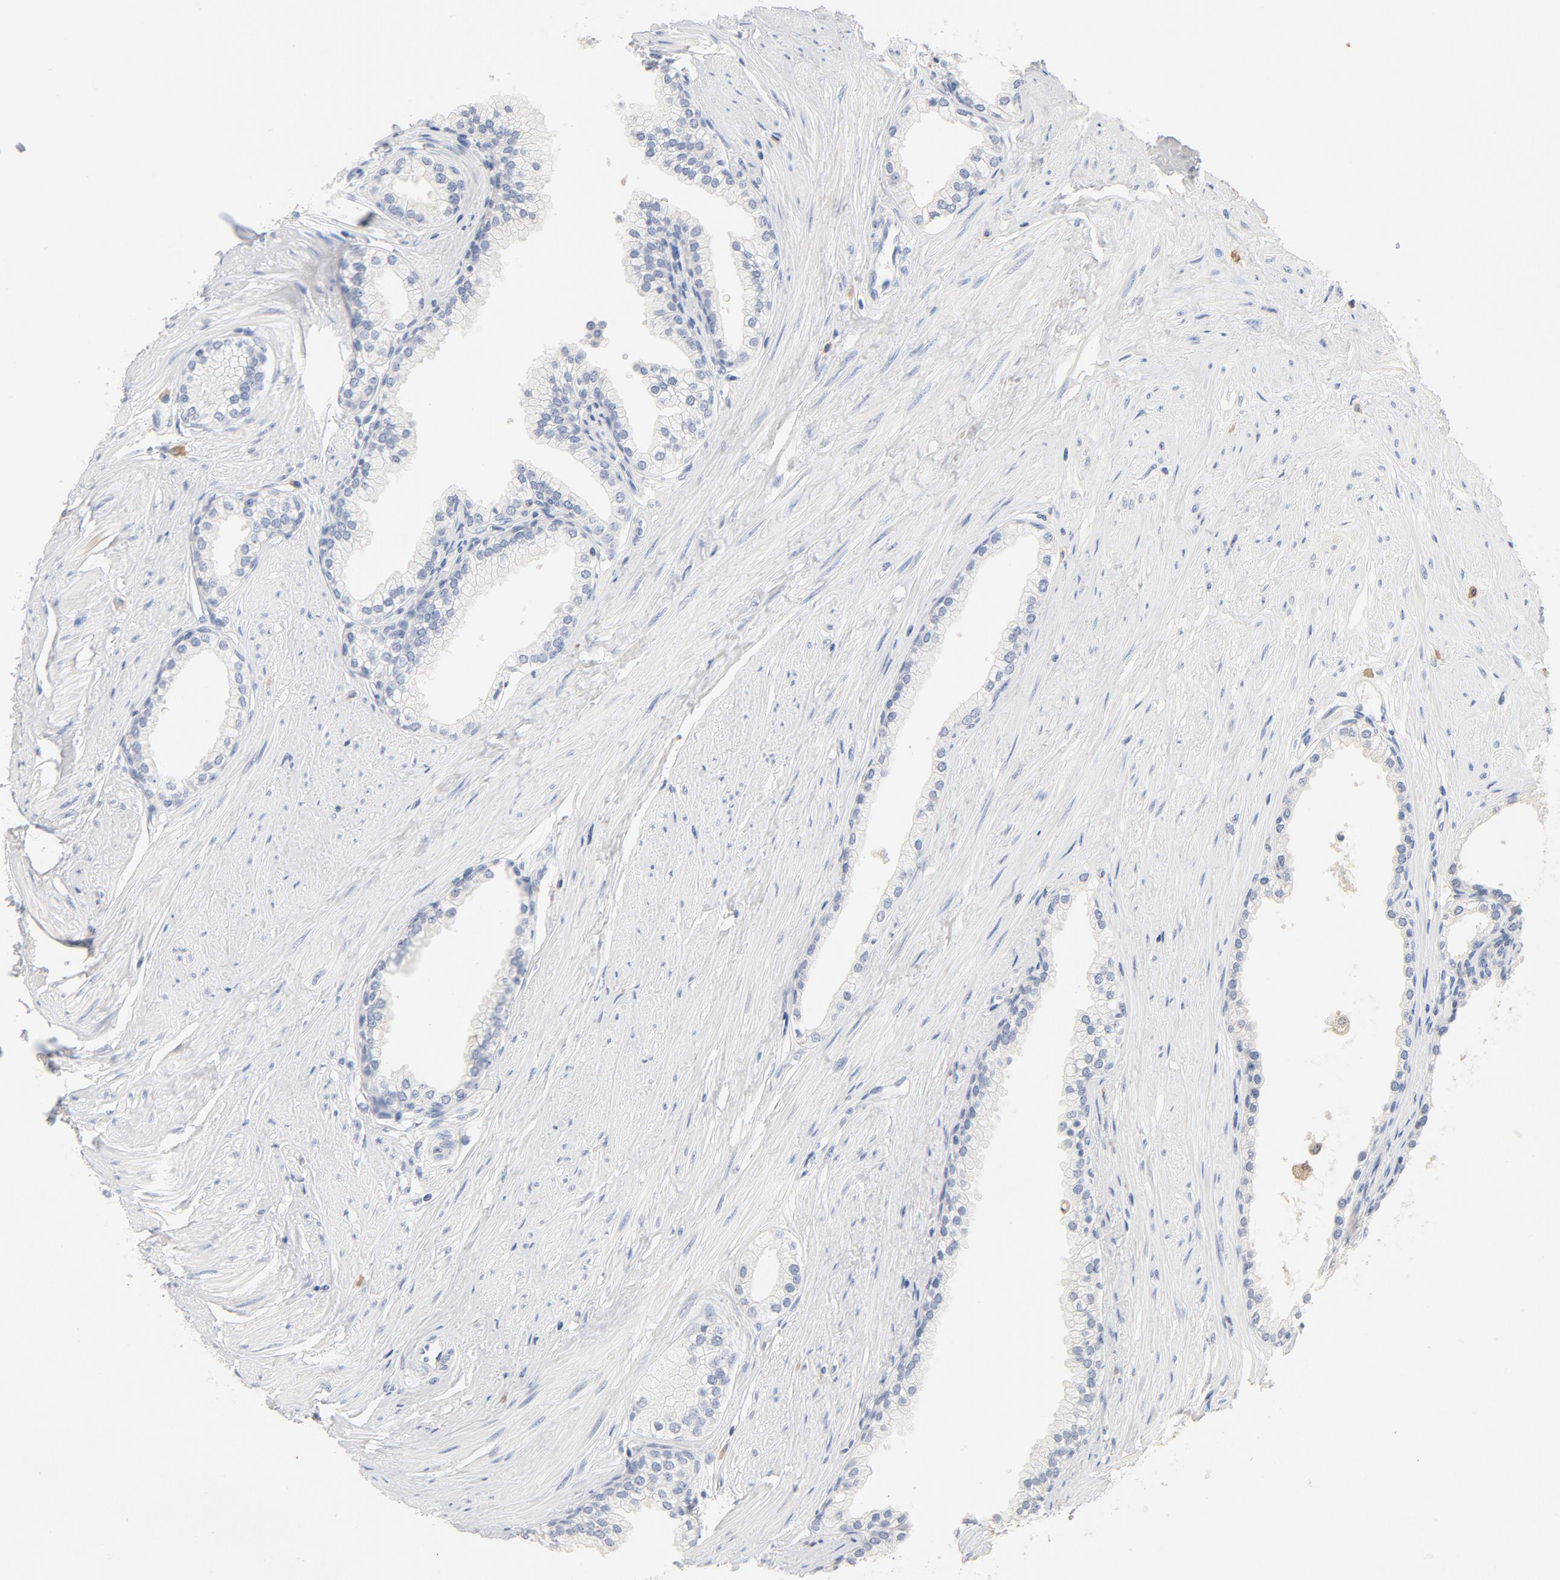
{"staining": {"intensity": "weak", "quantity": "<25%", "location": "cytoplasmic/membranous"}, "tissue": "prostate", "cell_type": "Glandular cells", "image_type": "normal", "snomed": [{"axis": "morphology", "description": "Normal tissue, NOS"}, {"axis": "topography", "description": "Prostate"}], "caption": "This histopathology image is of normal prostate stained with IHC to label a protein in brown with the nuclei are counter-stained blue. There is no expression in glandular cells.", "gene": "STAT1", "patient": {"sex": "male", "age": 64}}